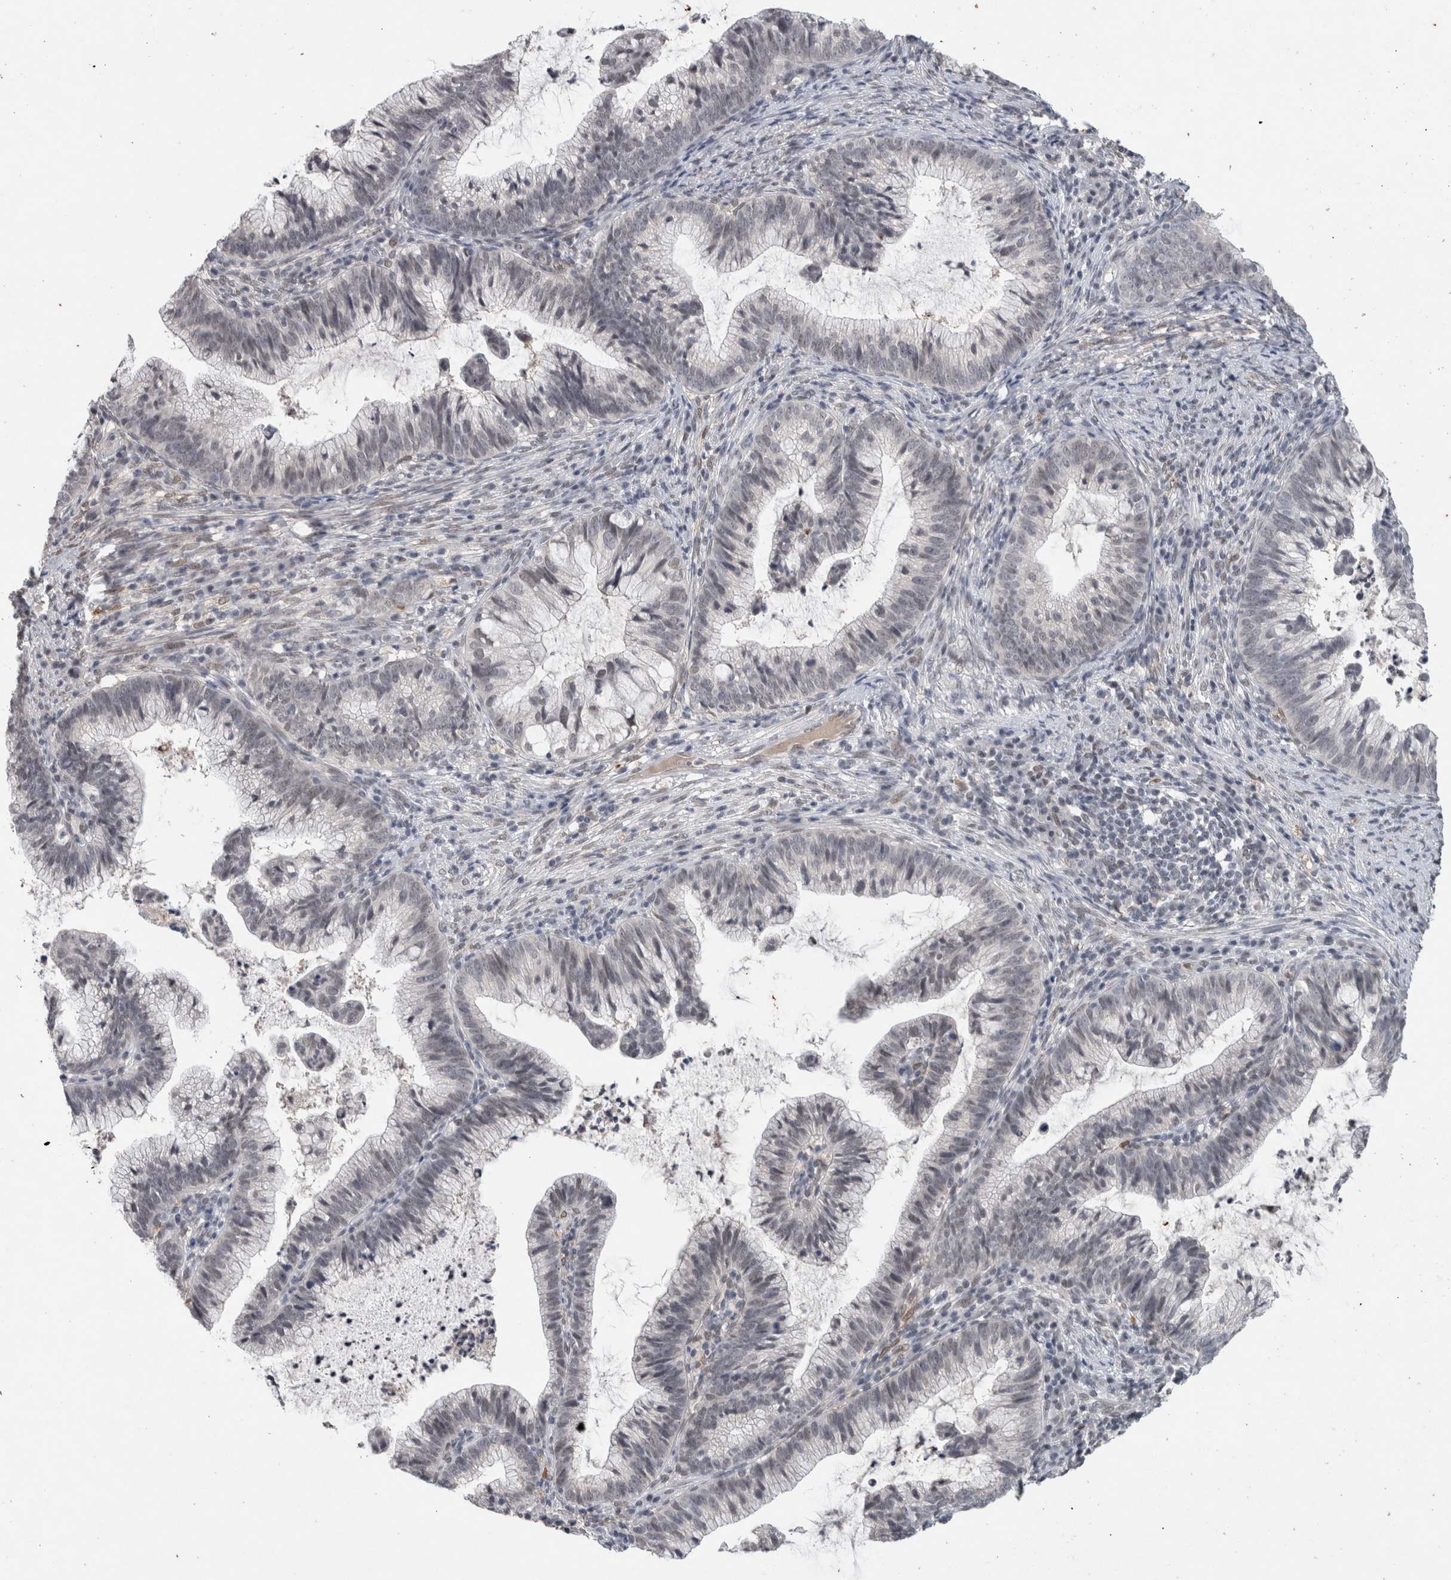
{"staining": {"intensity": "negative", "quantity": "none", "location": "none"}, "tissue": "cervical cancer", "cell_type": "Tumor cells", "image_type": "cancer", "snomed": [{"axis": "morphology", "description": "Adenocarcinoma, NOS"}, {"axis": "topography", "description": "Cervix"}], "caption": "Tumor cells show no significant protein positivity in cervical cancer (adenocarcinoma).", "gene": "PRXL2A", "patient": {"sex": "female", "age": 36}}